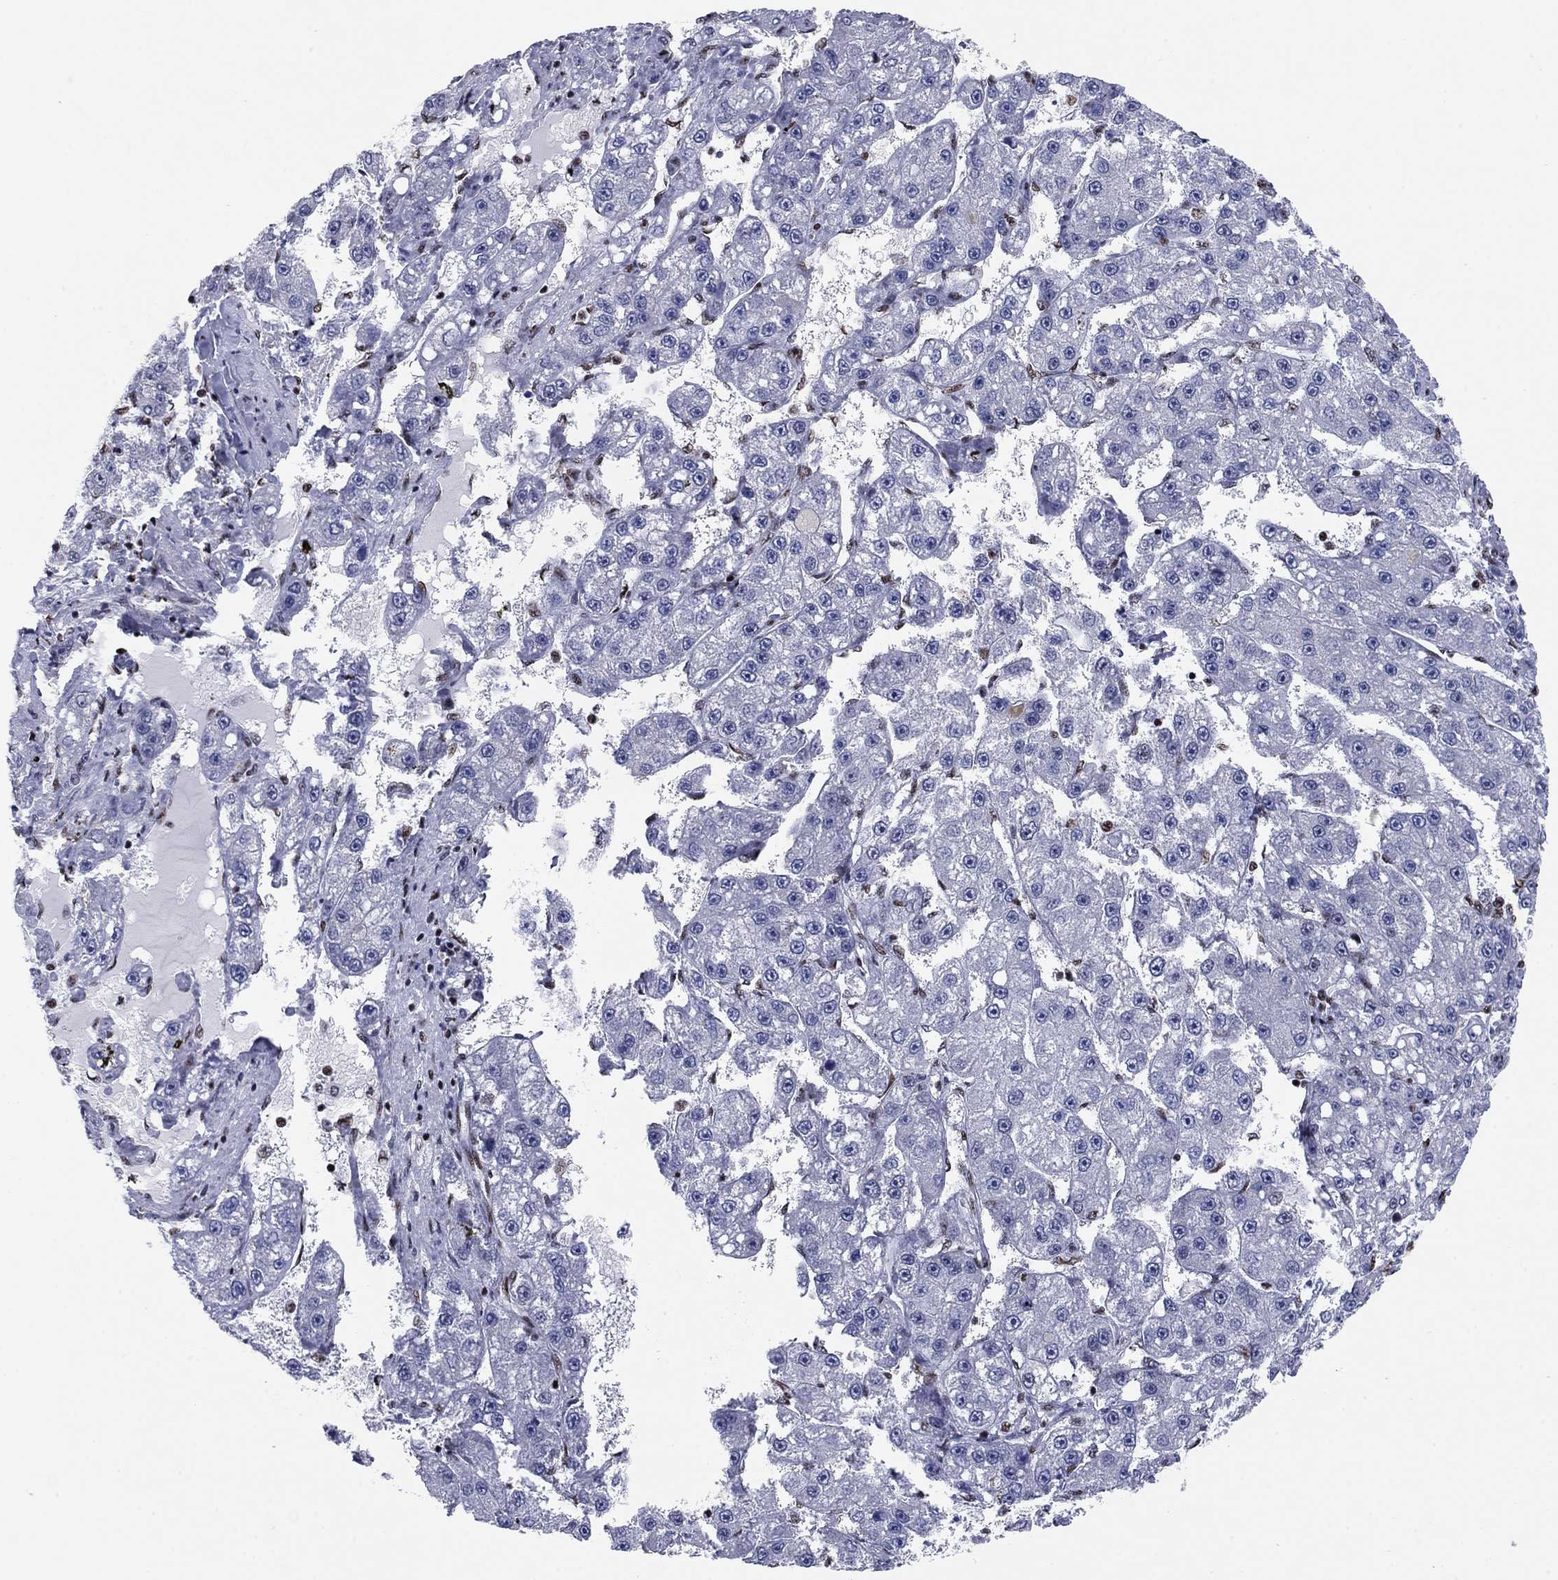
{"staining": {"intensity": "negative", "quantity": "none", "location": "none"}, "tissue": "liver cancer", "cell_type": "Tumor cells", "image_type": "cancer", "snomed": [{"axis": "morphology", "description": "Carcinoma, Hepatocellular, NOS"}, {"axis": "topography", "description": "Liver"}], "caption": "This is a photomicrograph of IHC staining of liver cancer (hepatocellular carcinoma), which shows no staining in tumor cells.", "gene": "N4BP2", "patient": {"sex": "female", "age": 65}}